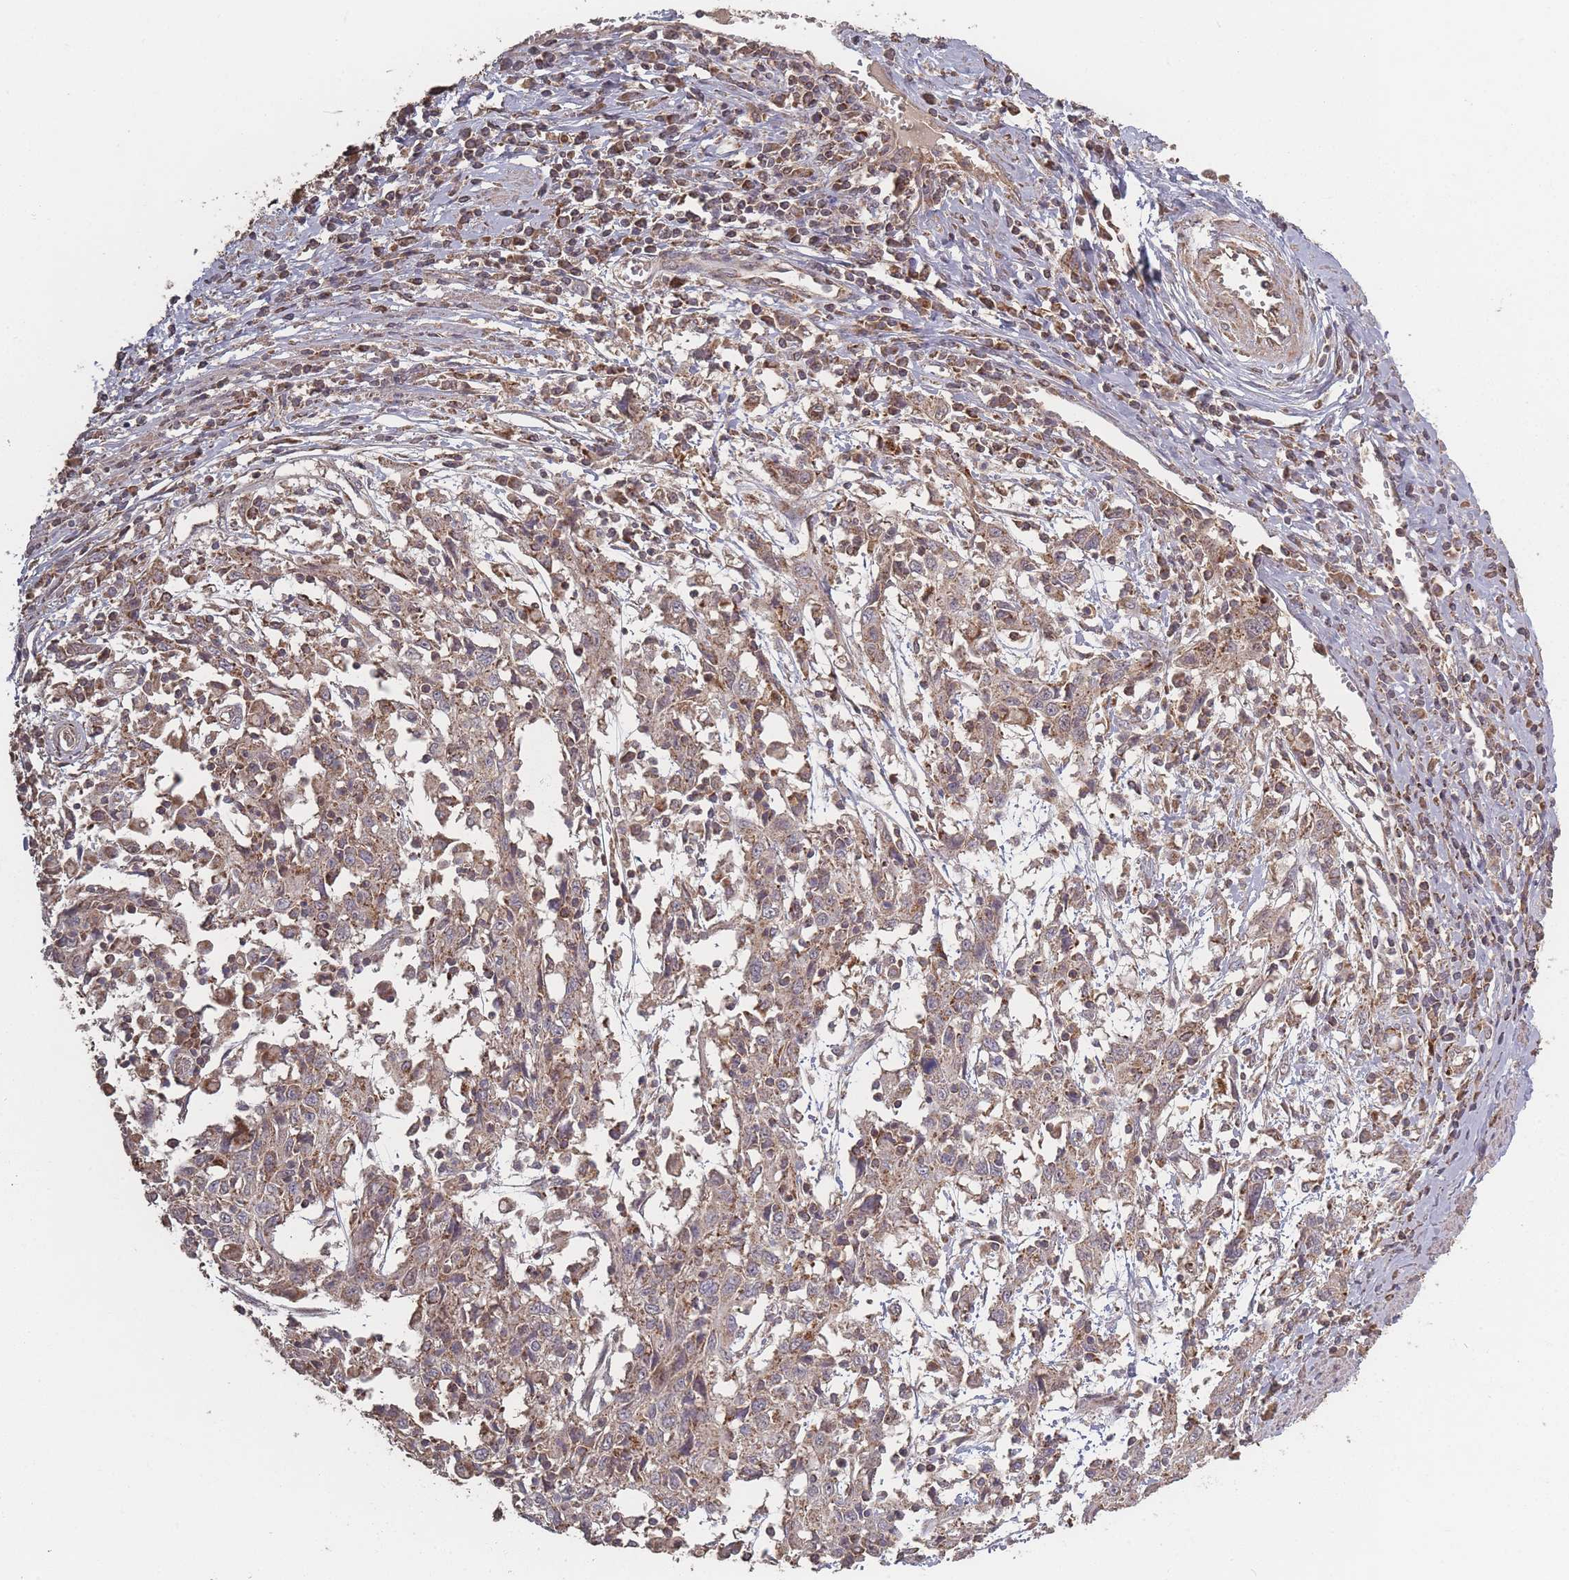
{"staining": {"intensity": "weak", "quantity": "25%-75%", "location": "cytoplasmic/membranous"}, "tissue": "cervical cancer", "cell_type": "Tumor cells", "image_type": "cancer", "snomed": [{"axis": "morphology", "description": "Squamous cell carcinoma, NOS"}, {"axis": "topography", "description": "Cervix"}], "caption": "Immunohistochemistry micrograph of cervical cancer (squamous cell carcinoma) stained for a protein (brown), which demonstrates low levels of weak cytoplasmic/membranous staining in about 25%-75% of tumor cells.", "gene": "LYRM7", "patient": {"sex": "female", "age": 46}}